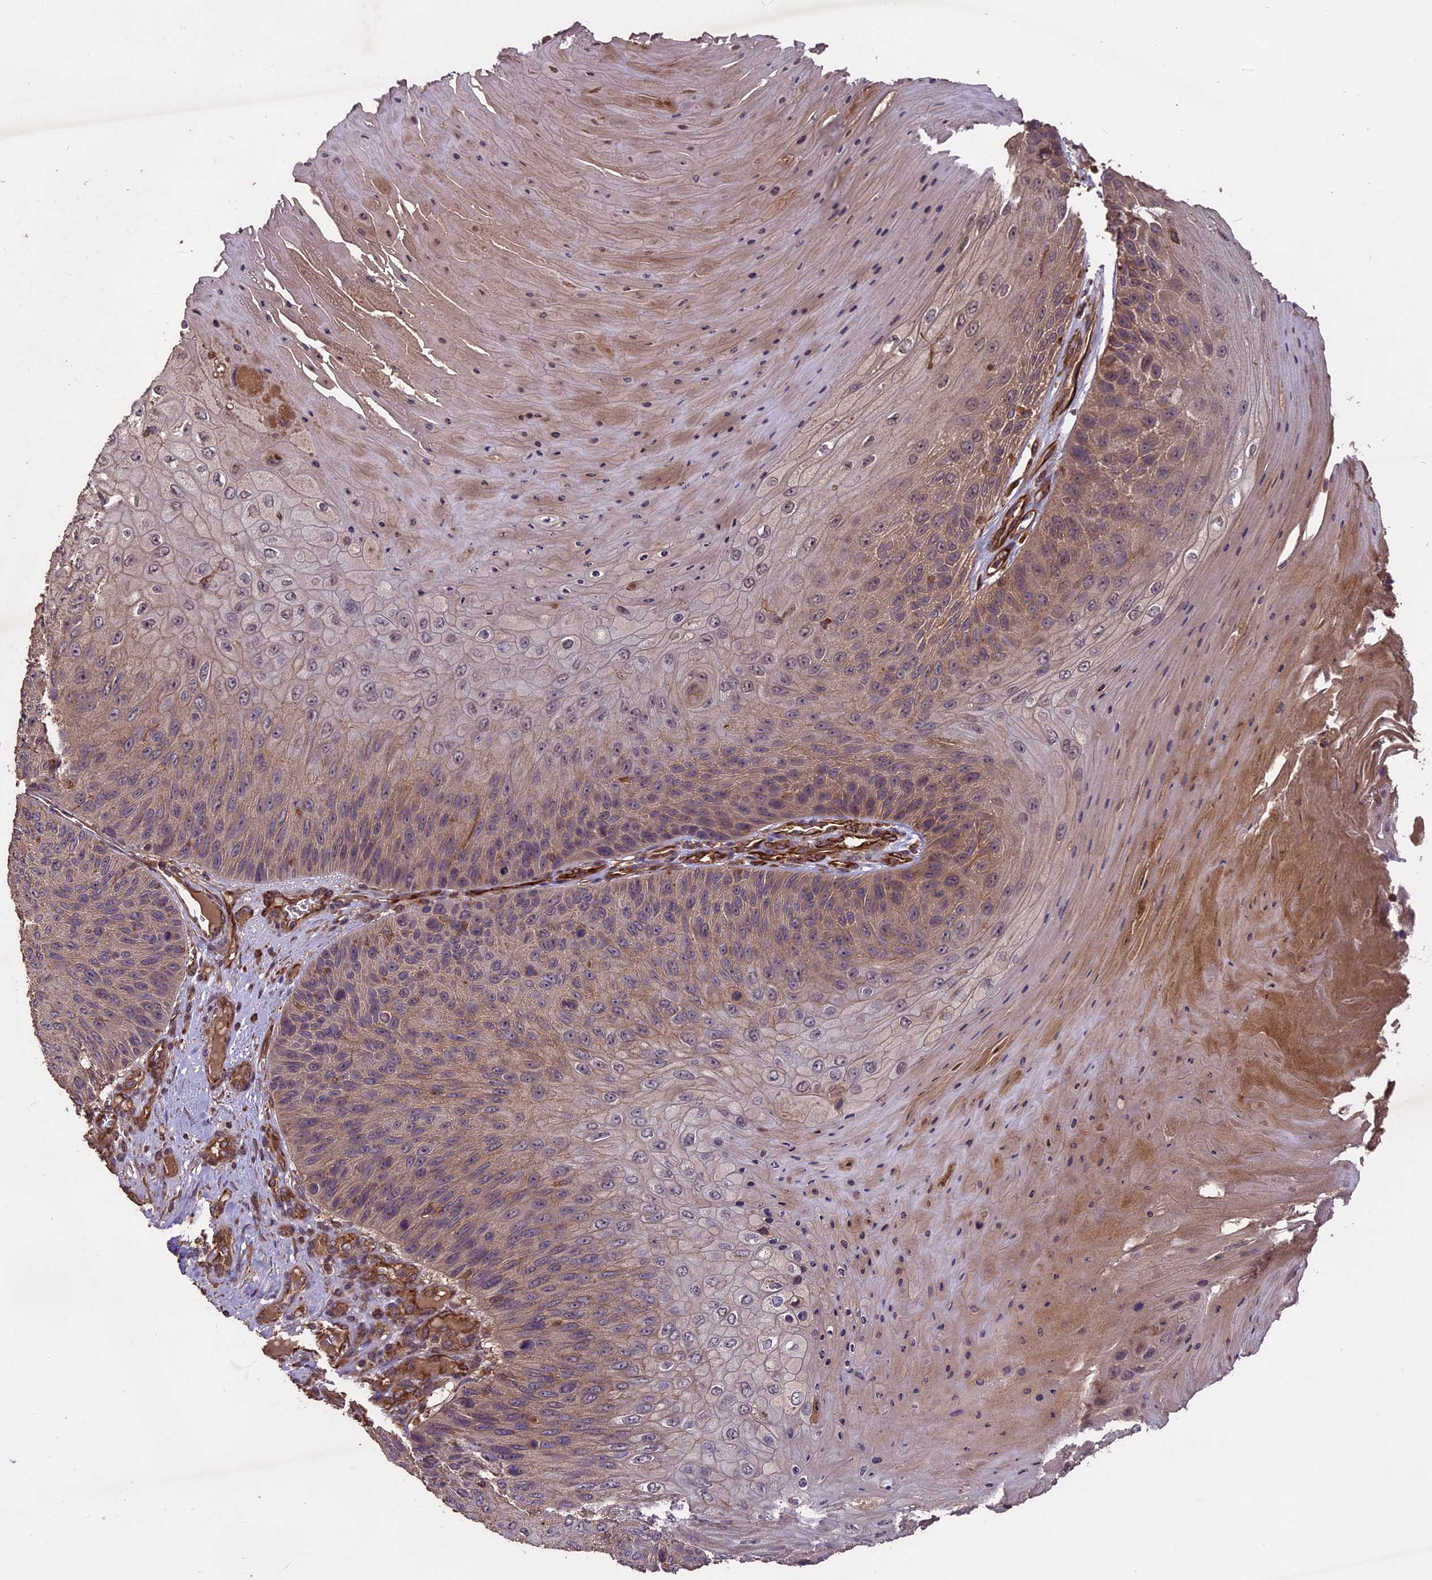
{"staining": {"intensity": "weak", "quantity": "25%-75%", "location": "cytoplasmic/membranous"}, "tissue": "skin cancer", "cell_type": "Tumor cells", "image_type": "cancer", "snomed": [{"axis": "morphology", "description": "Squamous cell carcinoma, NOS"}, {"axis": "topography", "description": "Skin"}], "caption": "Brown immunohistochemical staining in human skin cancer displays weak cytoplasmic/membranous expression in approximately 25%-75% of tumor cells.", "gene": "TTLL10", "patient": {"sex": "female", "age": 88}}